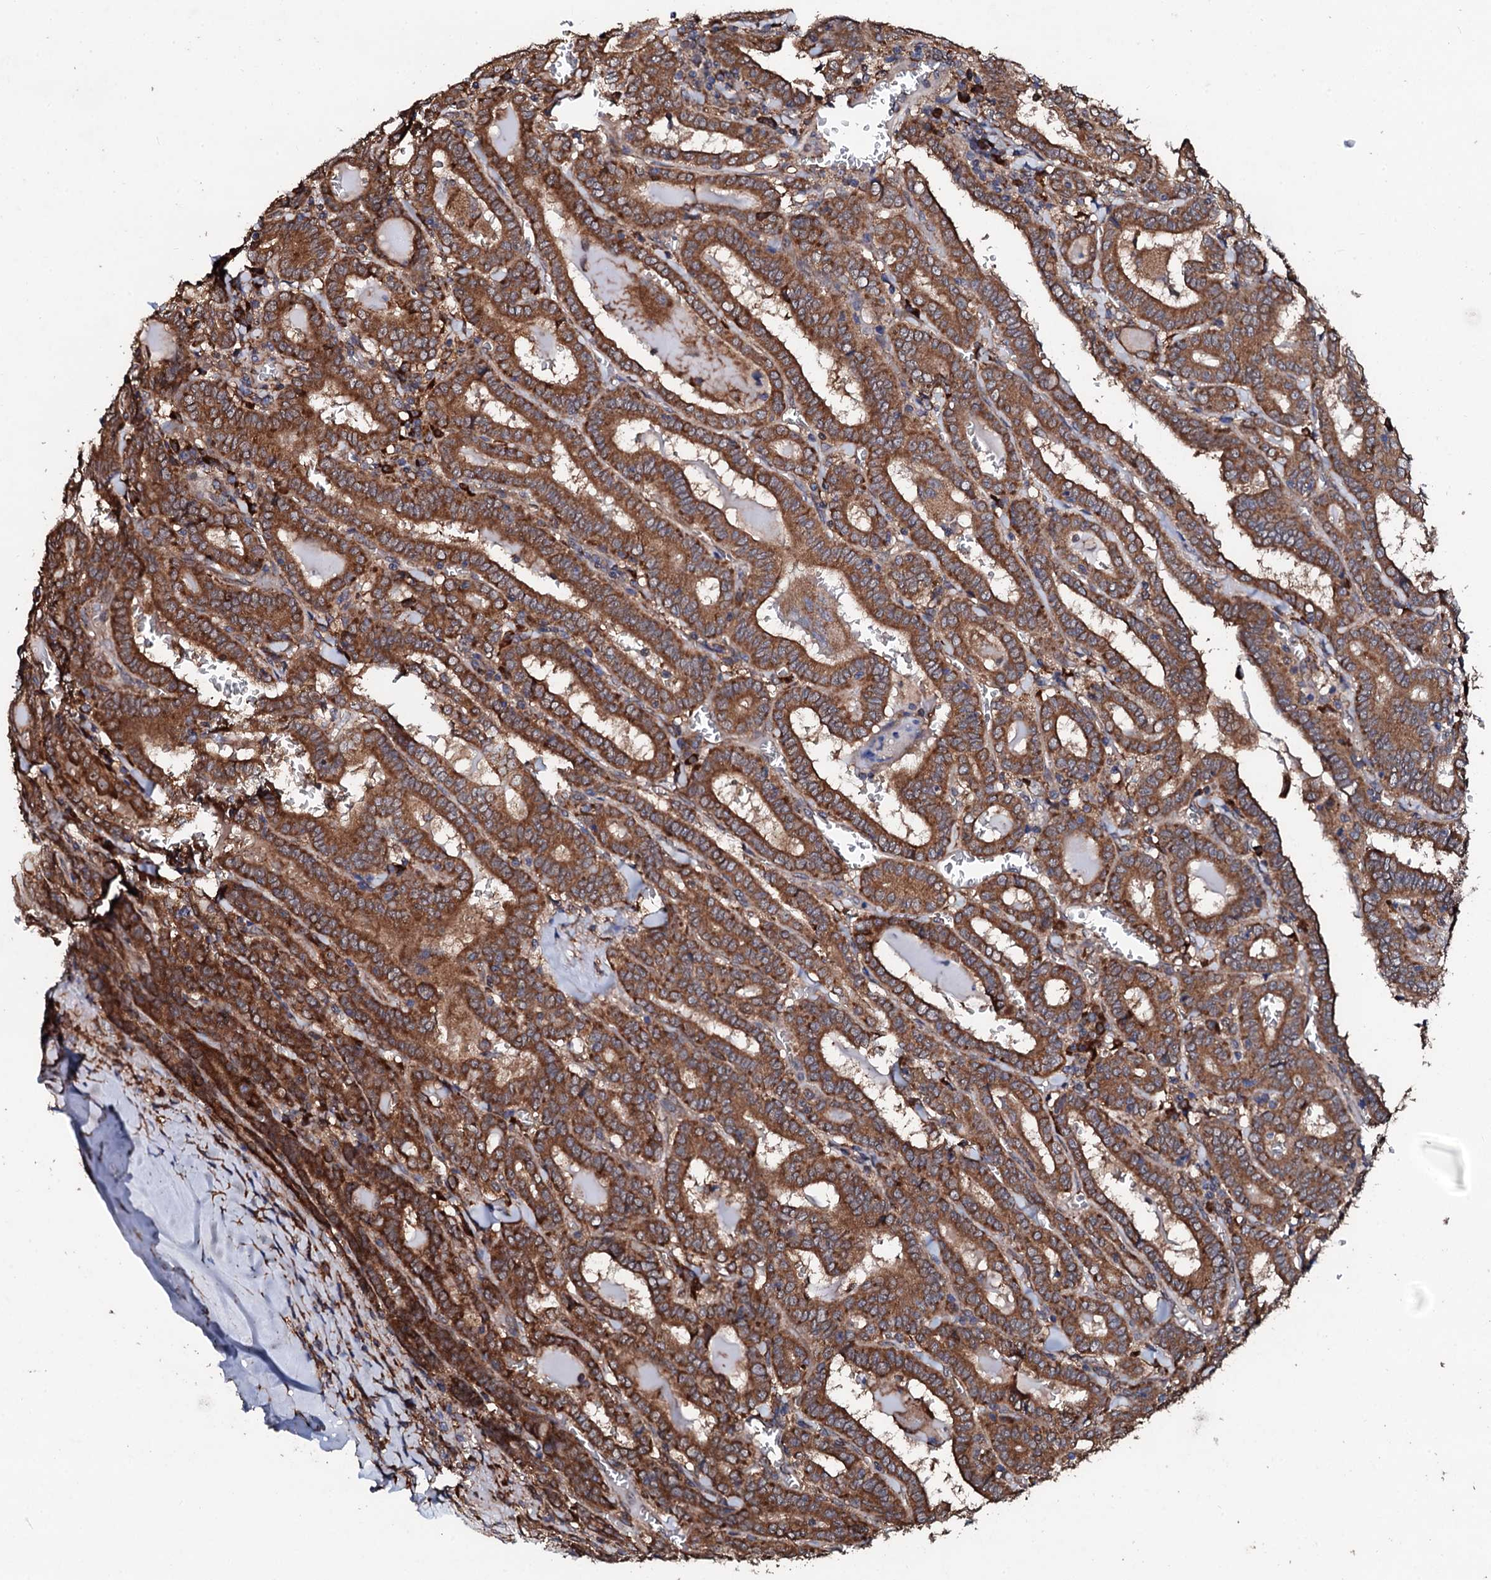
{"staining": {"intensity": "strong", "quantity": ">75%", "location": "cytoplasmic/membranous"}, "tissue": "thyroid cancer", "cell_type": "Tumor cells", "image_type": "cancer", "snomed": [{"axis": "morphology", "description": "Papillary adenocarcinoma, NOS"}, {"axis": "topography", "description": "Thyroid gland"}], "caption": "Approximately >75% of tumor cells in human thyroid papillary adenocarcinoma reveal strong cytoplasmic/membranous protein staining as visualized by brown immunohistochemical staining.", "gene": "CKAP5", "patient": {"sex": "female", "age": 72}}